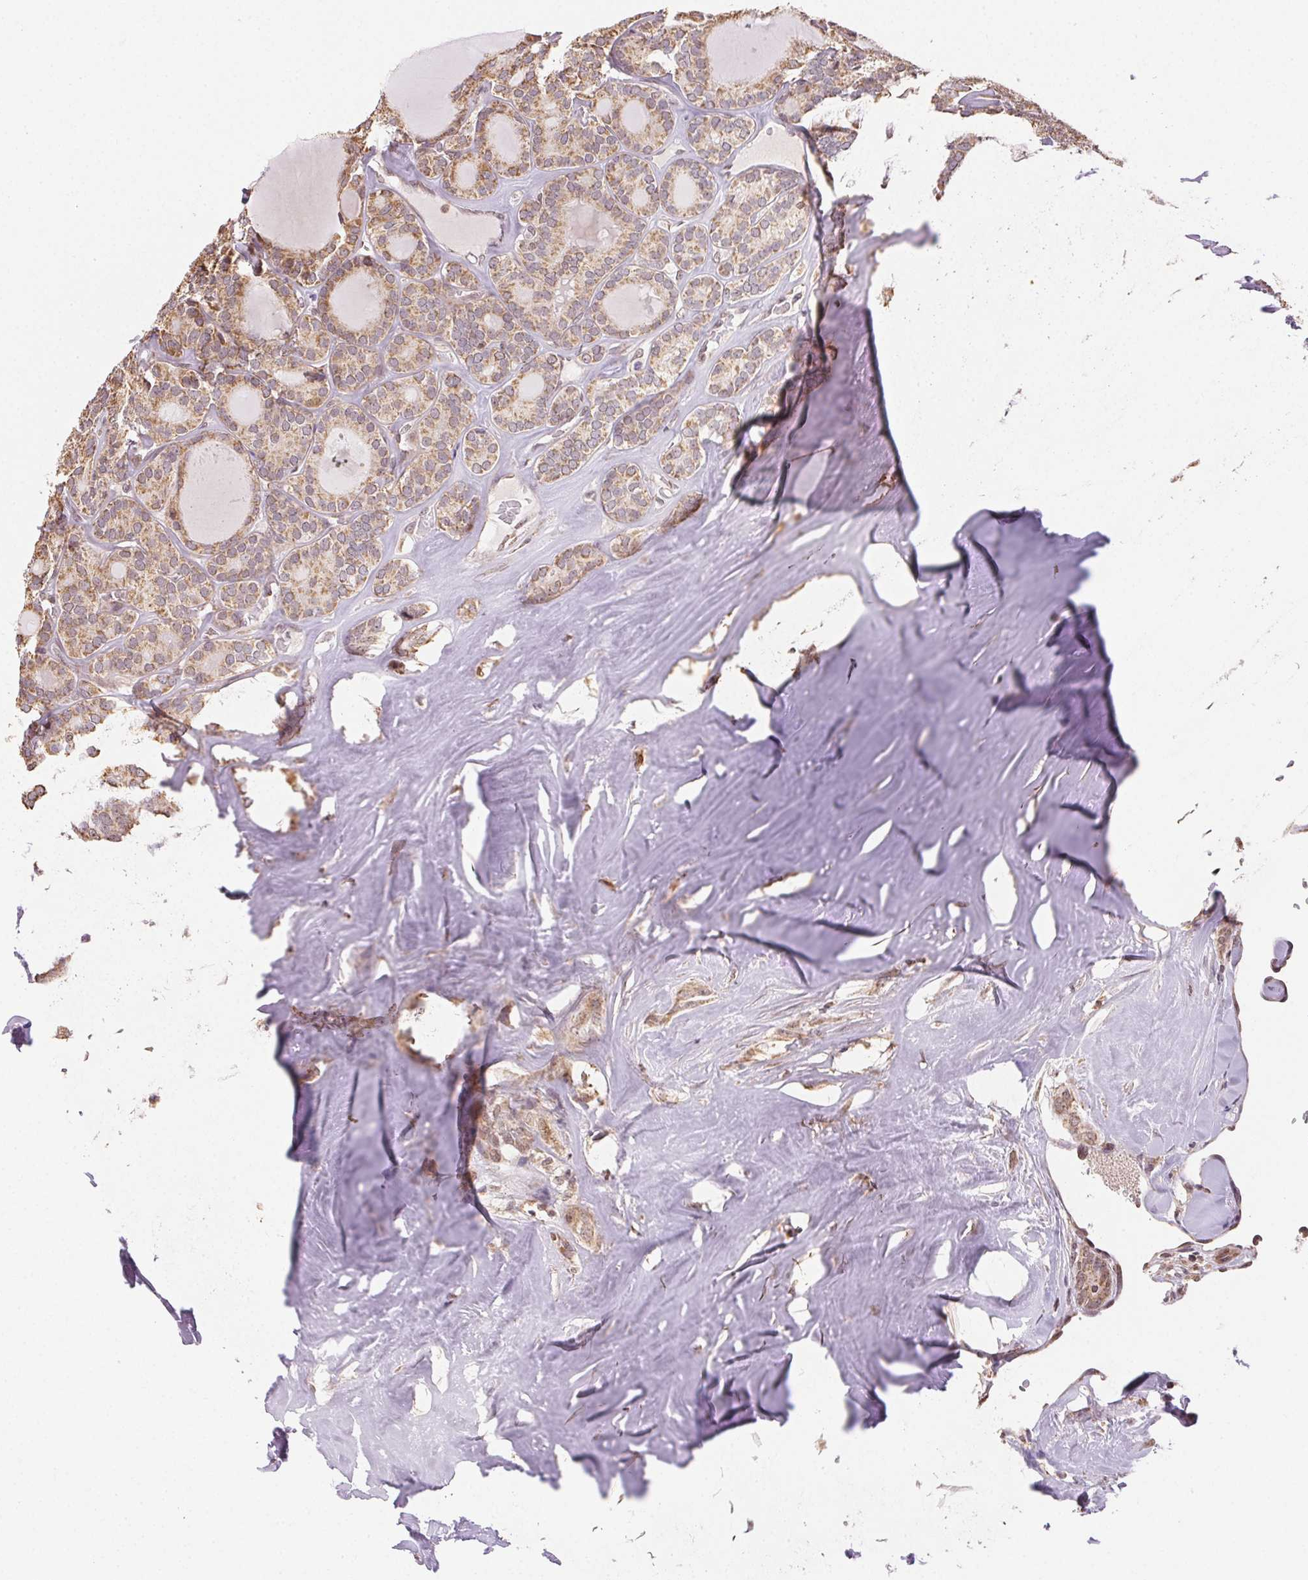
{"staining": {"intensity": "moderate", "quantity": ">75%", "location": "cytoplasmic/membranous"}, "tissue": "thyroid cancer", "cell_type": "Tumor cells", "image_type": "cancer", "snomed": [{"axis": "morphology", "description": "Follicular adenoma carcinoma, NOS"}, {"axis": "topography", "description": "Thyroid gland"}], "caption": "High-magnification brightfield microscopy of thyroid cancer (follicular adenoma carcinoma) stained with DAB (brown) and counterstained with hematoxylin (blue). tumor cells exhibit moderate cytoplasmic/membranous expression is seen in approximately>75% of cells. The staining was performed using DAB to visualize the protein expression in brown, while the nuclei were stained in blue with hematoxylin (Magnification: 20x).", "gene": "PIWIL4", "patient": {"sex": "male", "age": 74}}